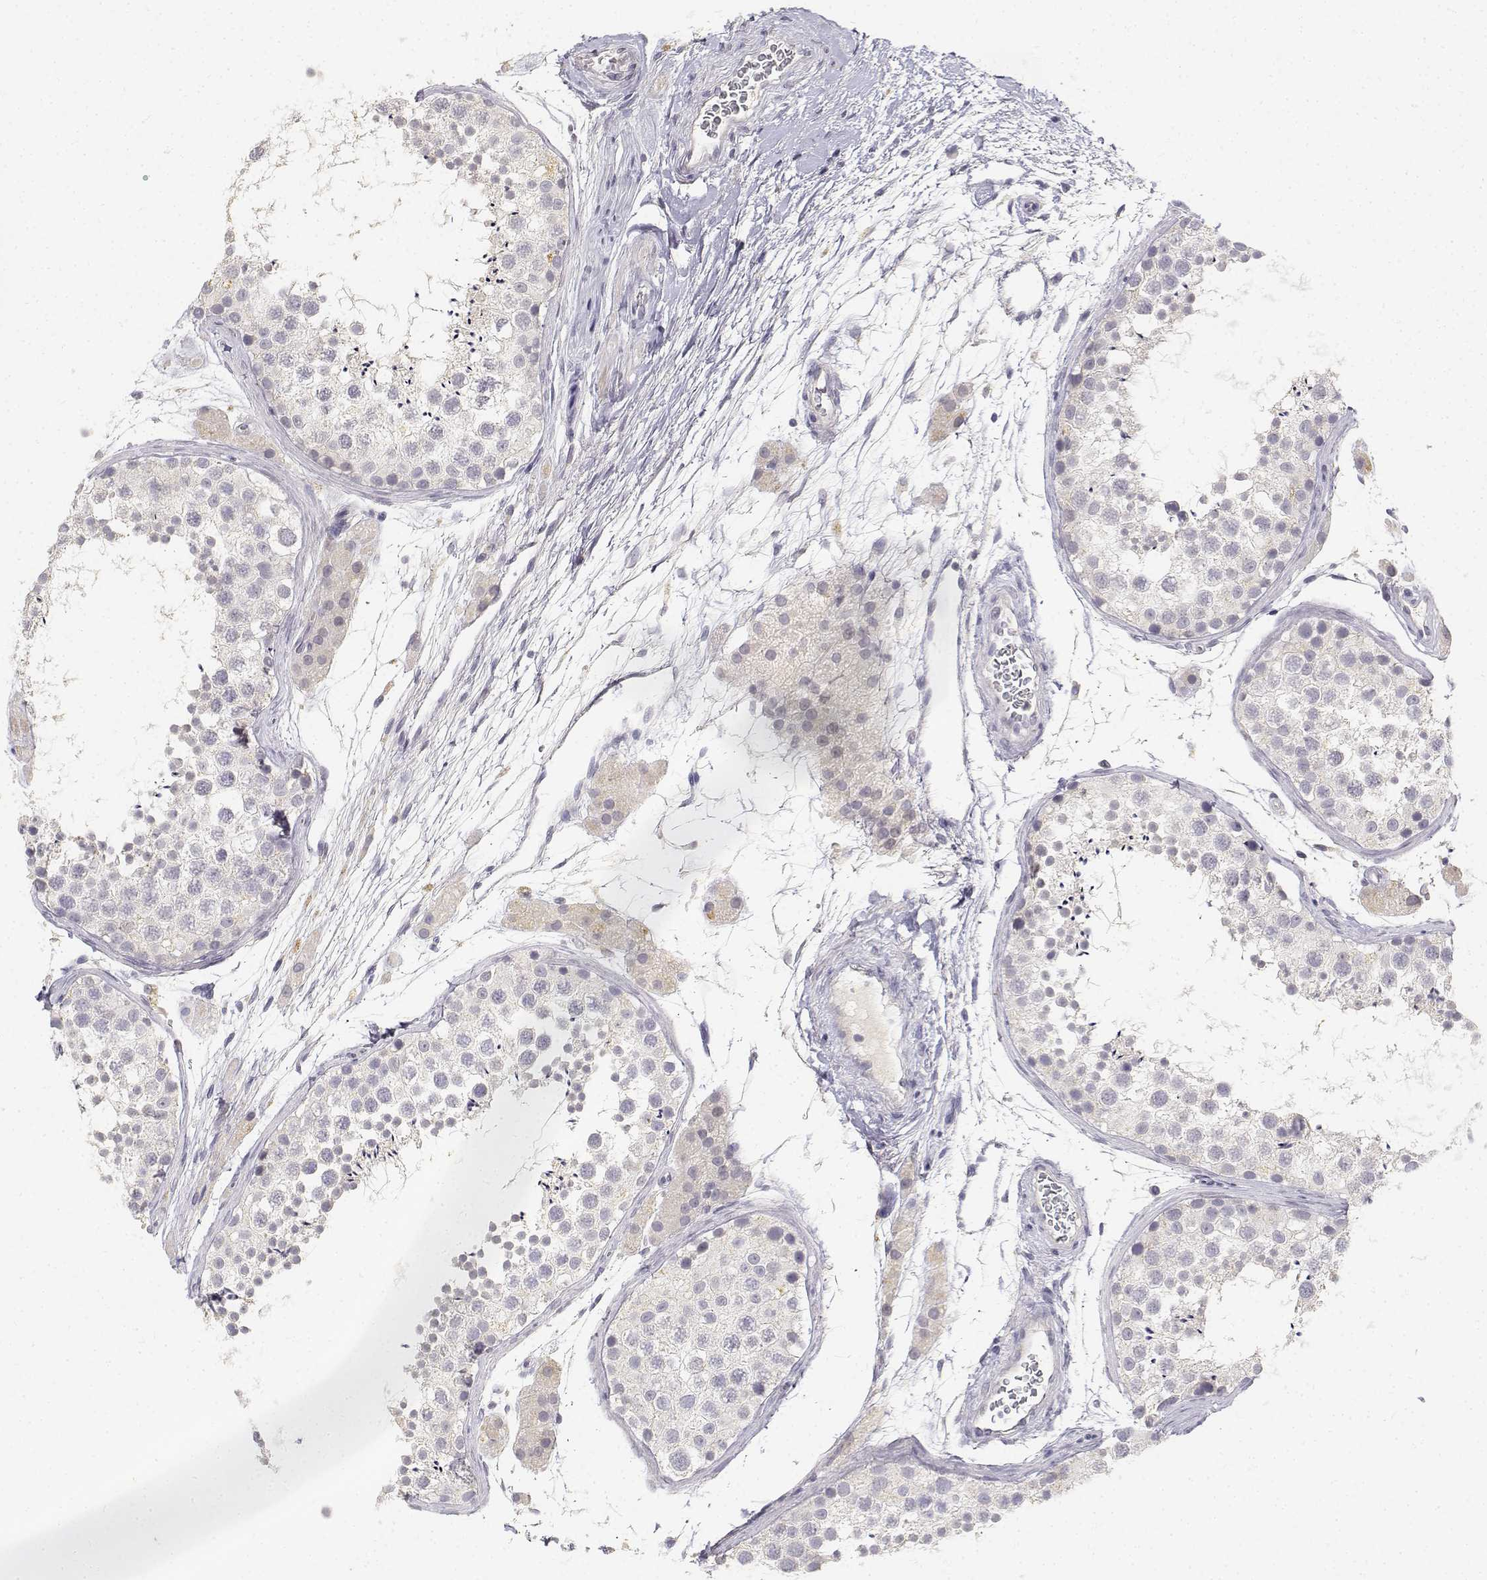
{"staining": {"intensity": "negative", "quantity": "none", "location": "none"}, "tissue": "testis", "cell_type": "Cells in seminiferous ducts", "image_type": "normal", "snomed": [{"axis": "morphology", "description": "Normal tissue, NOS"}, {"axis": "topography", "description": "Testis"}], "caption": "Cells in seminiferous ducts show no significant protein expression in benign testis.", "gene": "PAEP", "patient": {"sex": "male", "age": 41}}